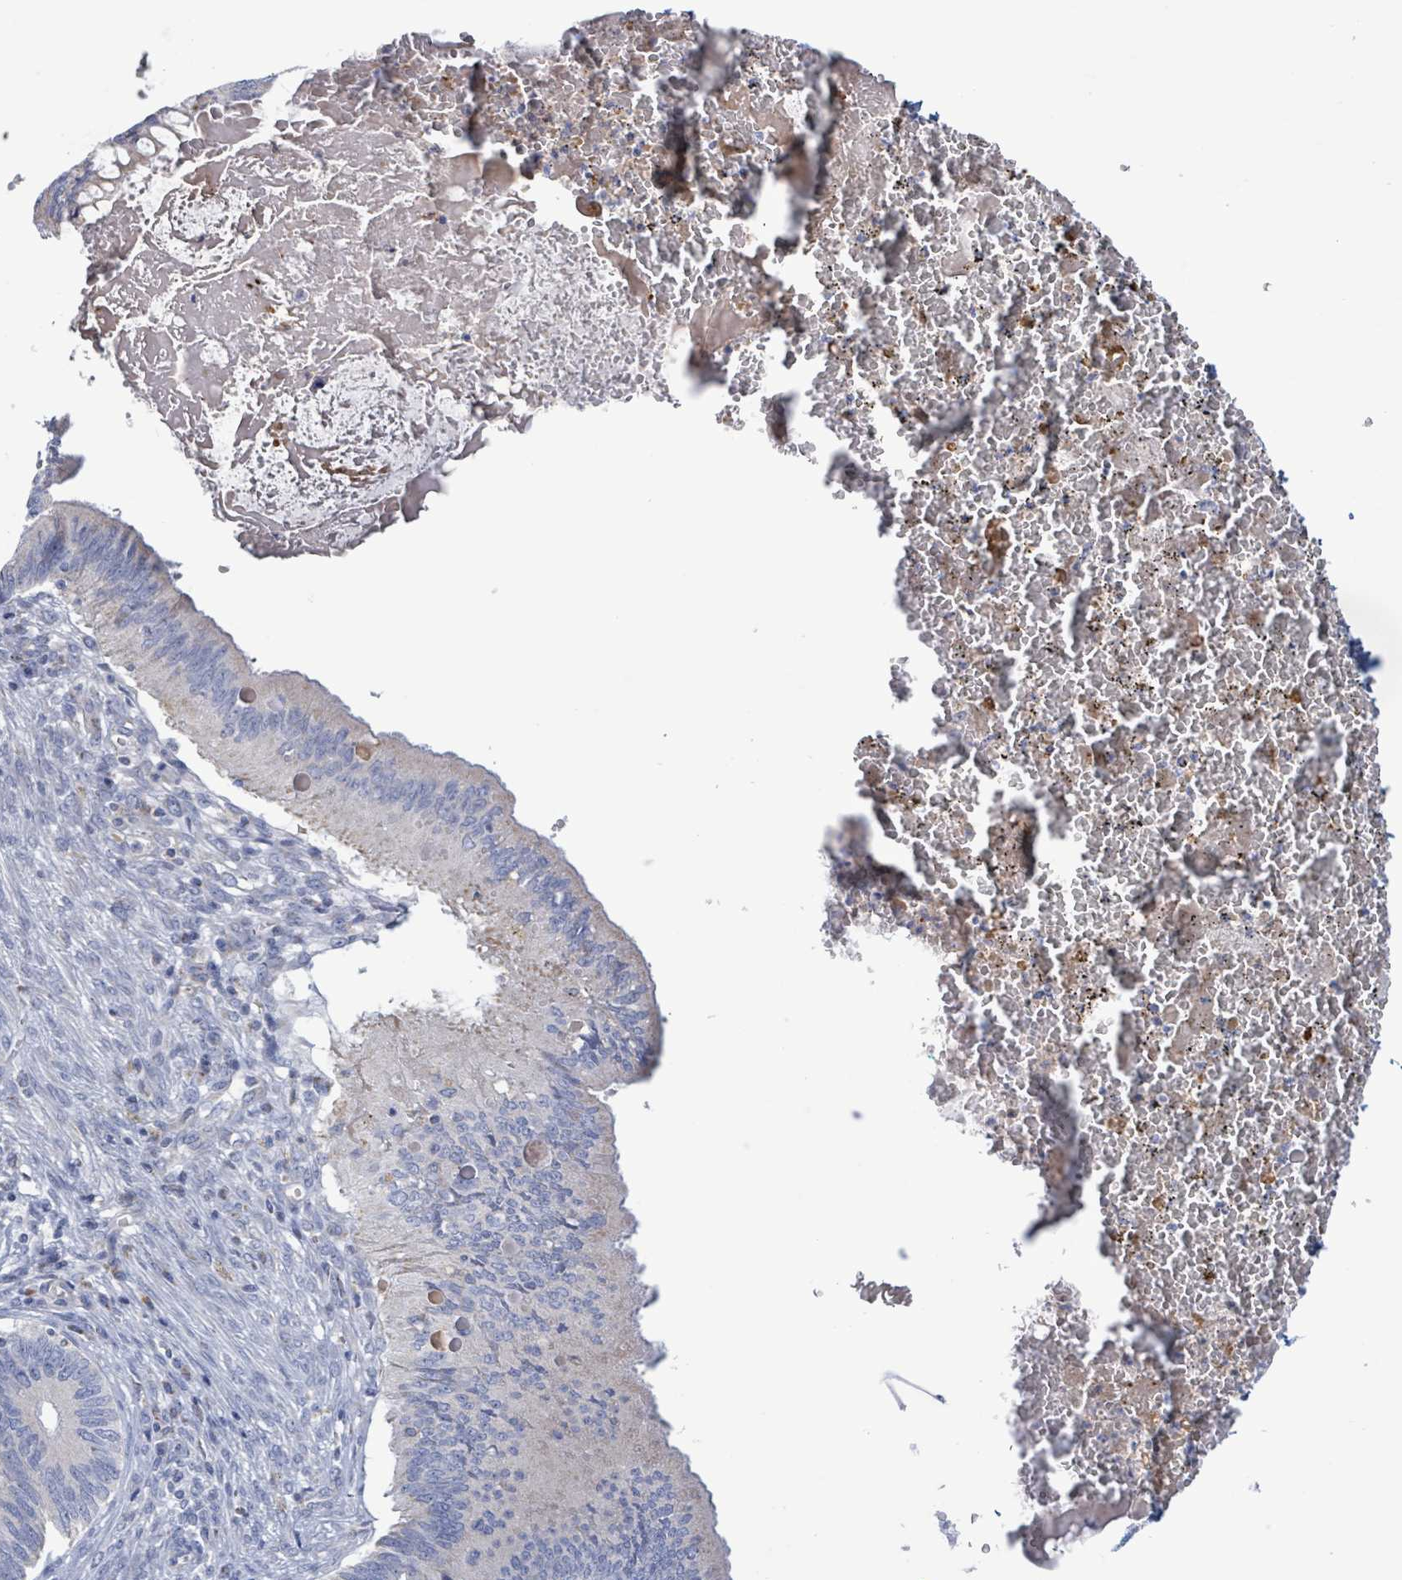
{"staining": {"intensity": "negative", "quantity": "none", "location": "none"}, "tissue": "cervical cancer", "cell_type": "Tumor cells", "image_type": "cancer", "snomed": [{"axis": "morphology", "description": "Adenocarcinoma, NOS"}, {"axis": "topography", "description": "Cervix"}], "caption": "High power microscopy photomicrograph of an IHC micrograph of cervical adenocarcinoma, revealing no significant expression in tumor cells. (Brightfield microscopy of DAB (3,3'-diaminobenzidine) IHC at high magnification).", "gene": "AKR1C4", "patient": {"sex": "female", "age": 42}}